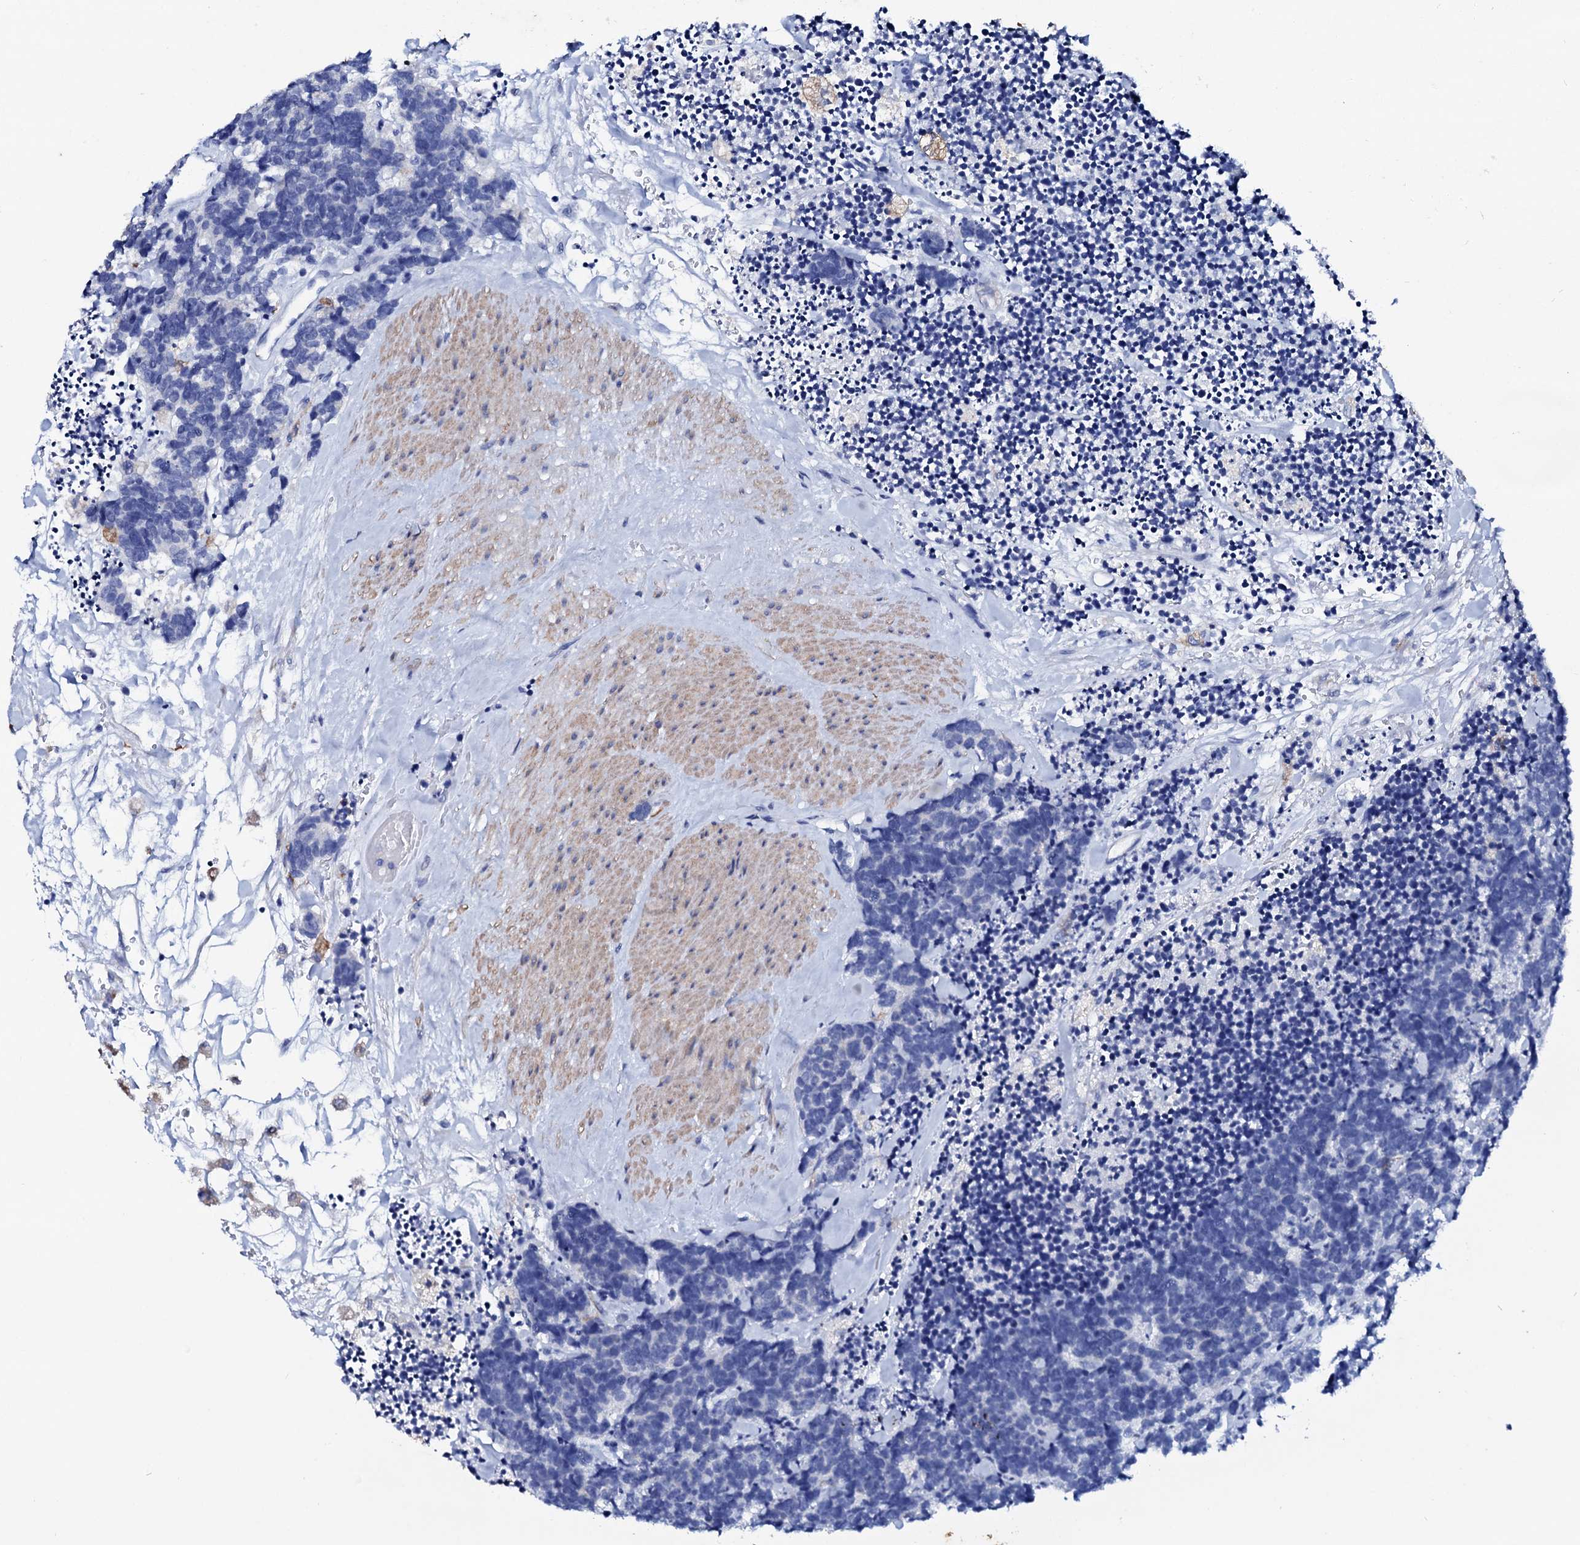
{"staining": {"intensity": "negative", "quantity": "none", "location": "none"}, "tissue": "carcinoid", "cell_type": "Tumor cells", "image_type": "cancer", "snomed": [{"axis": "morphology", "description": "Carcinoma, NOS"}, {"axis": "morphology", "description": "Carcinoid, malignant, NOS"}, {"axis": "topography", "description": "Urinary bladder"}], "caption": "The image displays no significant expression in tumor cells of carcinoid.", "gene": "GLB1L3", "patient": {"sex": "male", "age": 57}}